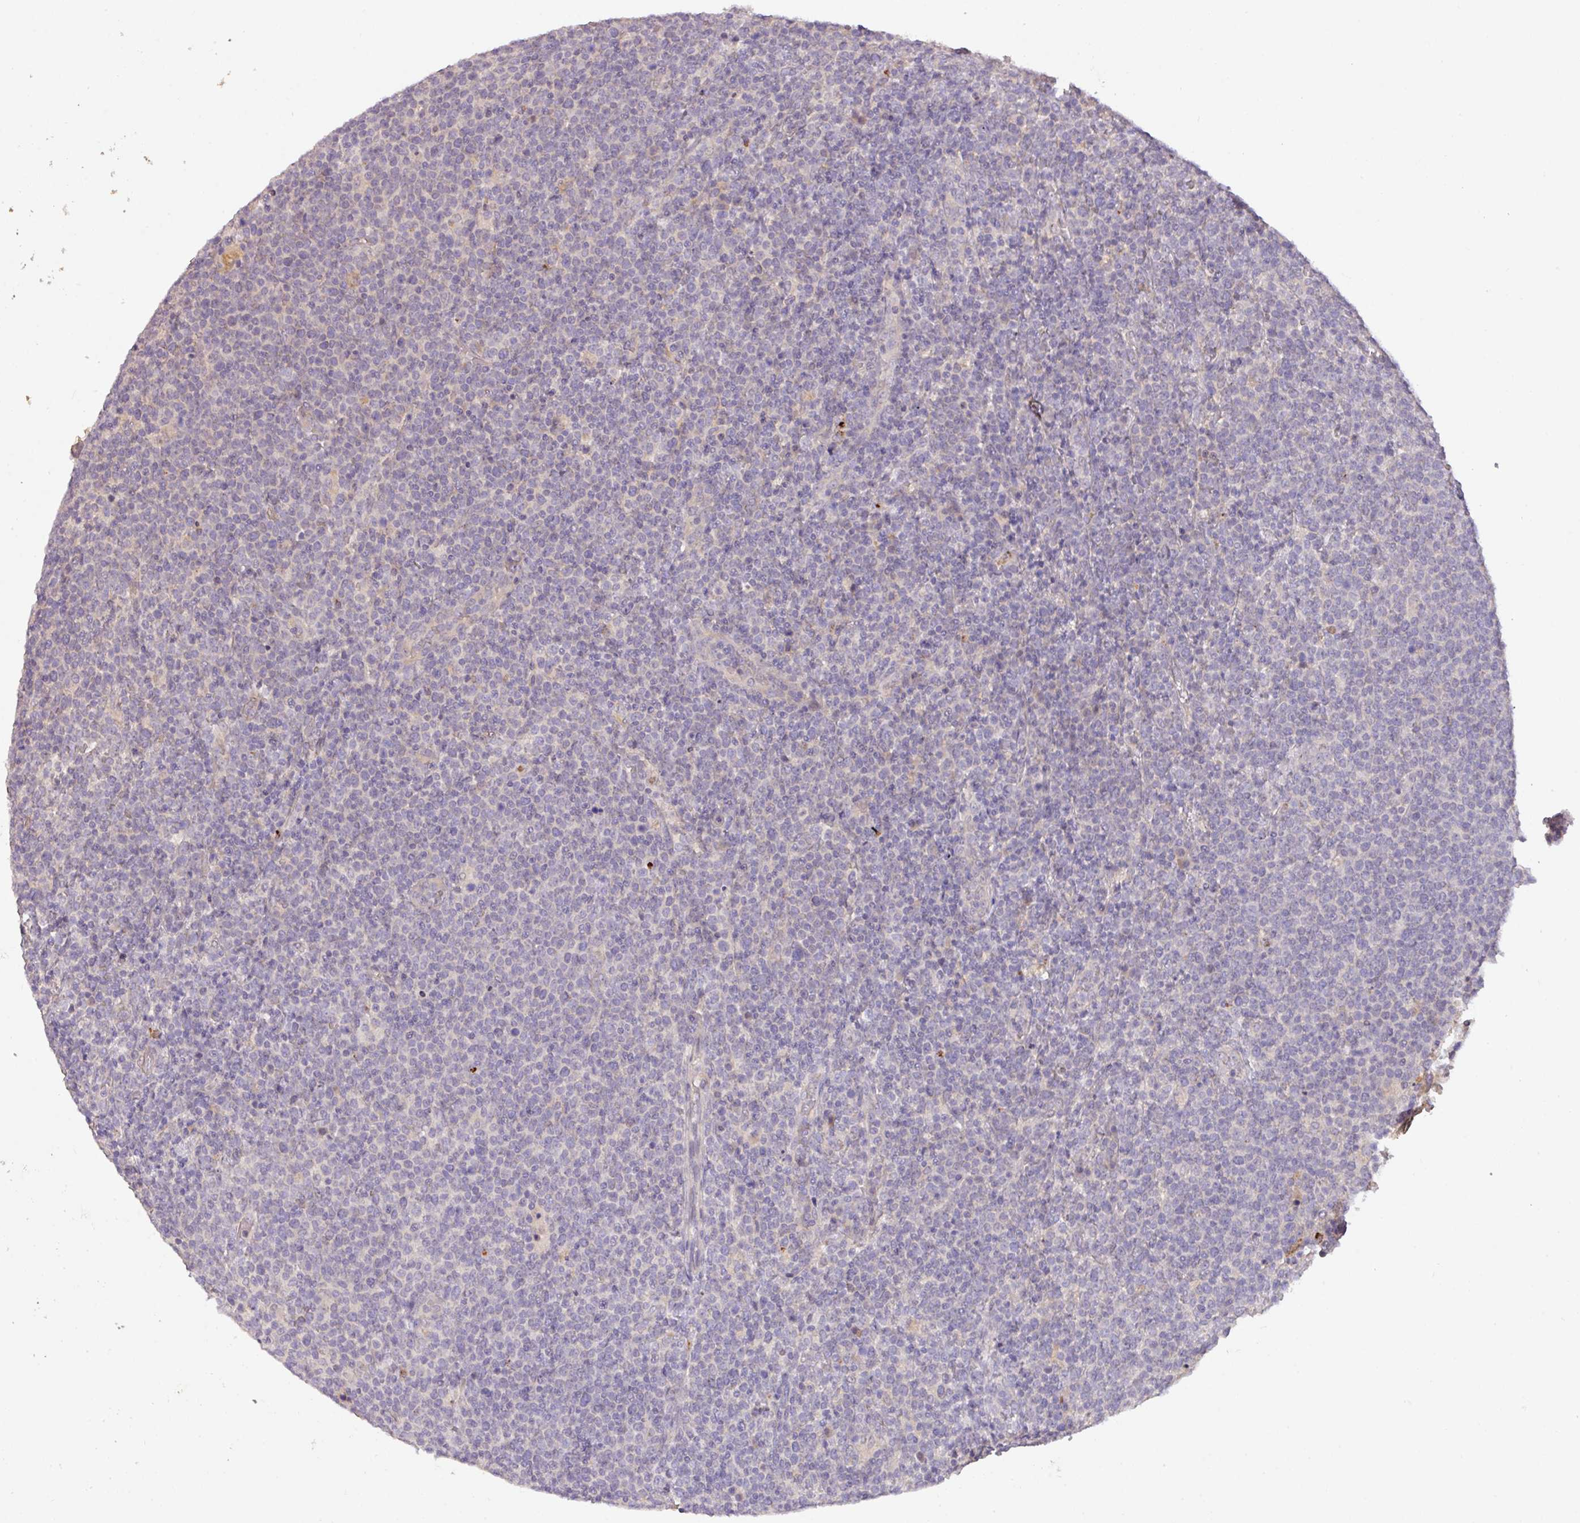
{"staining": {"intensity": "negative", "quantity": "none", "location": "none"}, "tissue": "lymphoma", "cell_type": "Tumor cells", "image_type": "cancer", "snomed": [{"axis": "morphology", "description": "Malignant lymphoma, non-Hodgkin's type, High grade"}, {"axis": "topography", "description": "Lymph node"}], "caption": "DAB (3,3'-diaminobenzidine) immunohistochemical staining of high-grade malignant lymphoma, non-Hodgkin's type displays no significant expression in tumor cells.", "gene": "PRADC1", "patient": {"sex": "male", "age": 61}}